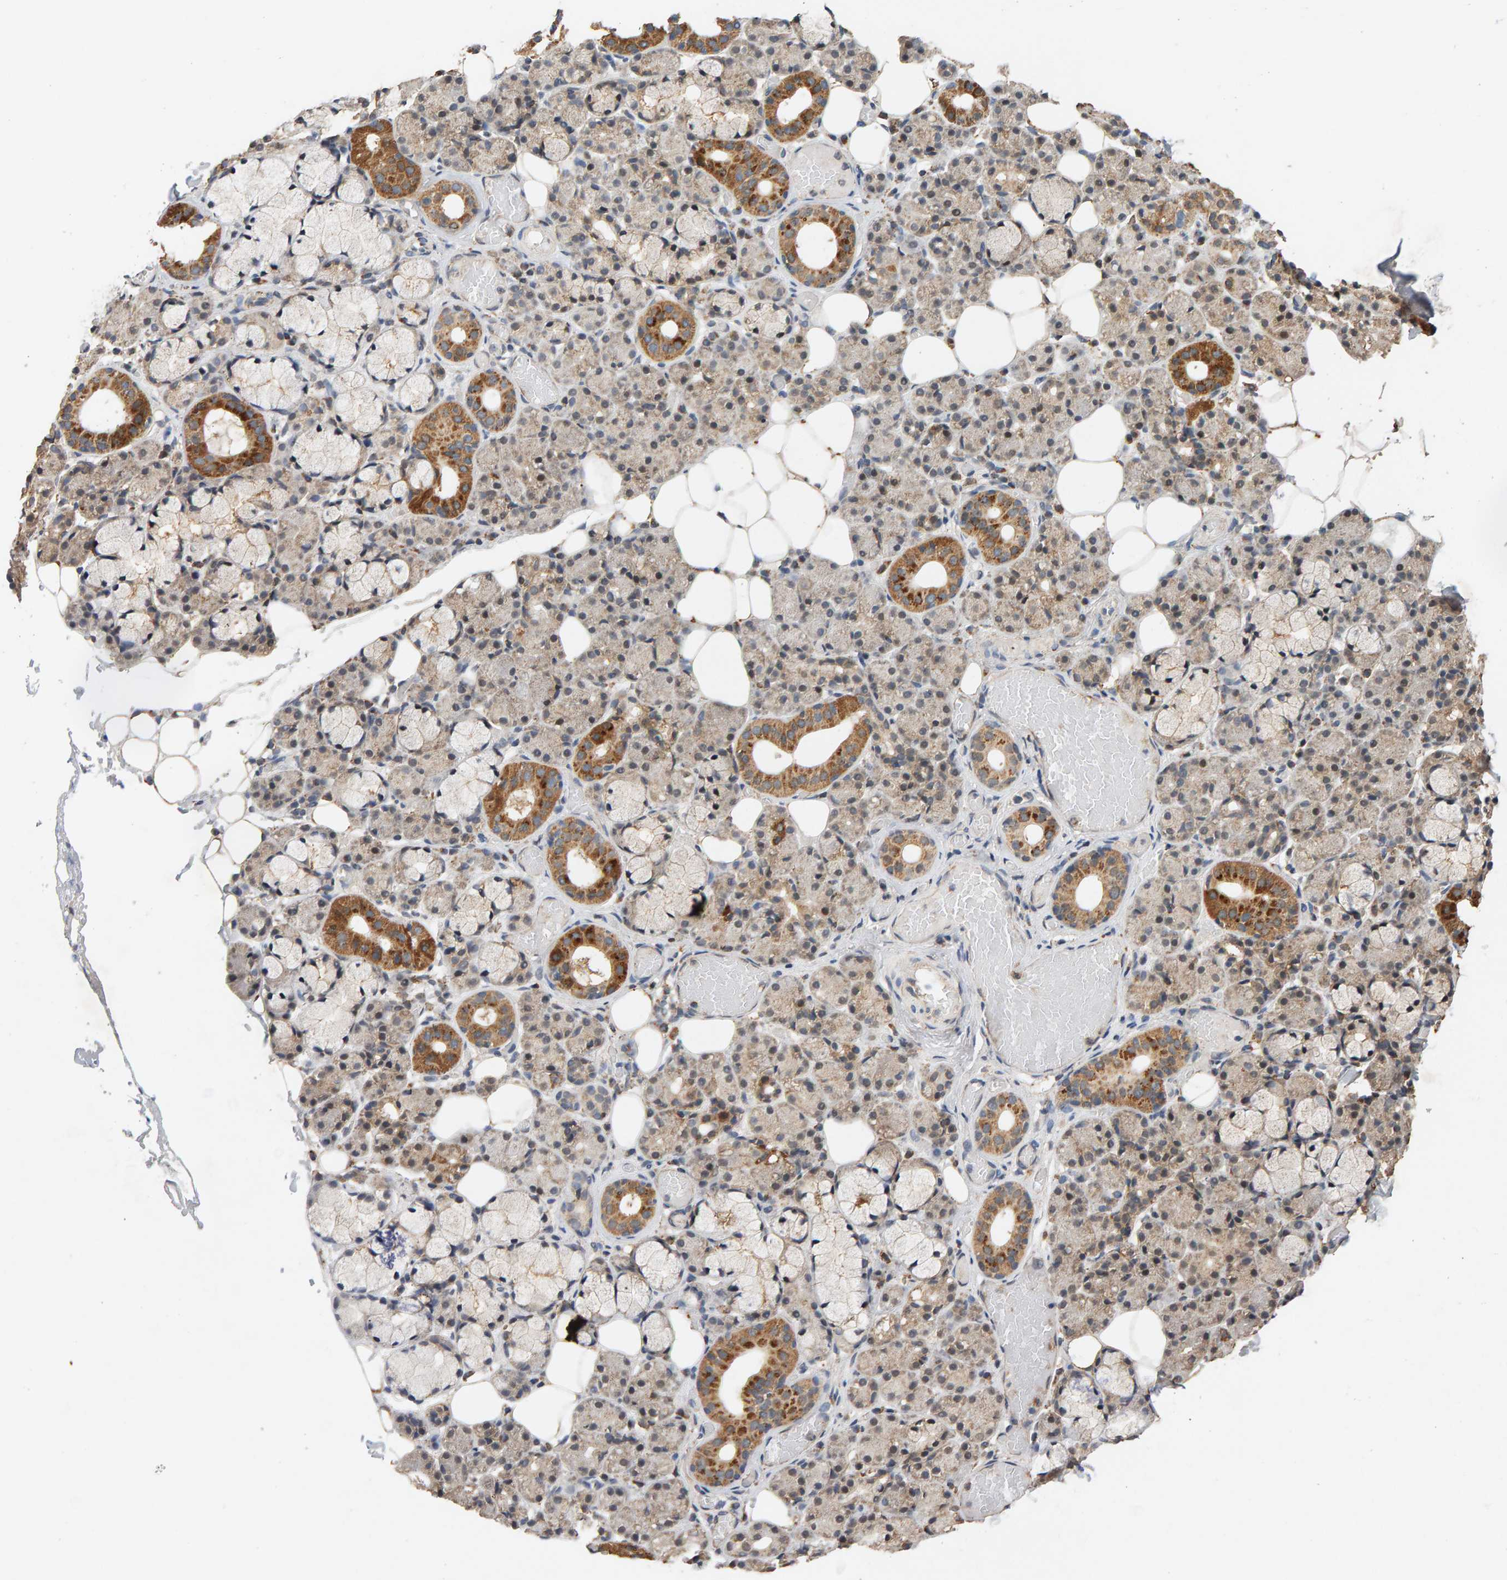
{"staining": {"intensity": "moderate", "quantity": "25%-75%", "location": "cytoplasmic/membranous,nuclear"}, "tissue": "salivary gland", "cell_type": "Glandular cells", "image_type": "normal", "snomed": [{"axis": "morphology", "description": "Normal tissue, NOS"}, {"axis": "topography", "description": "Salivary gland"}], "caption": "The immunohistochemical stain labels moderate cytoplasmic/membranous,nuclear positivity in glandular cells of normal salivary gland. The protein is stained brown, and the nuclei are stained in blue (DAB (3,3'-diaminobenzidine) IHC with brightfield microscopy, high magnification).", "gene": "GSTK1", "patient": {"sex": "male", "age": 63}}